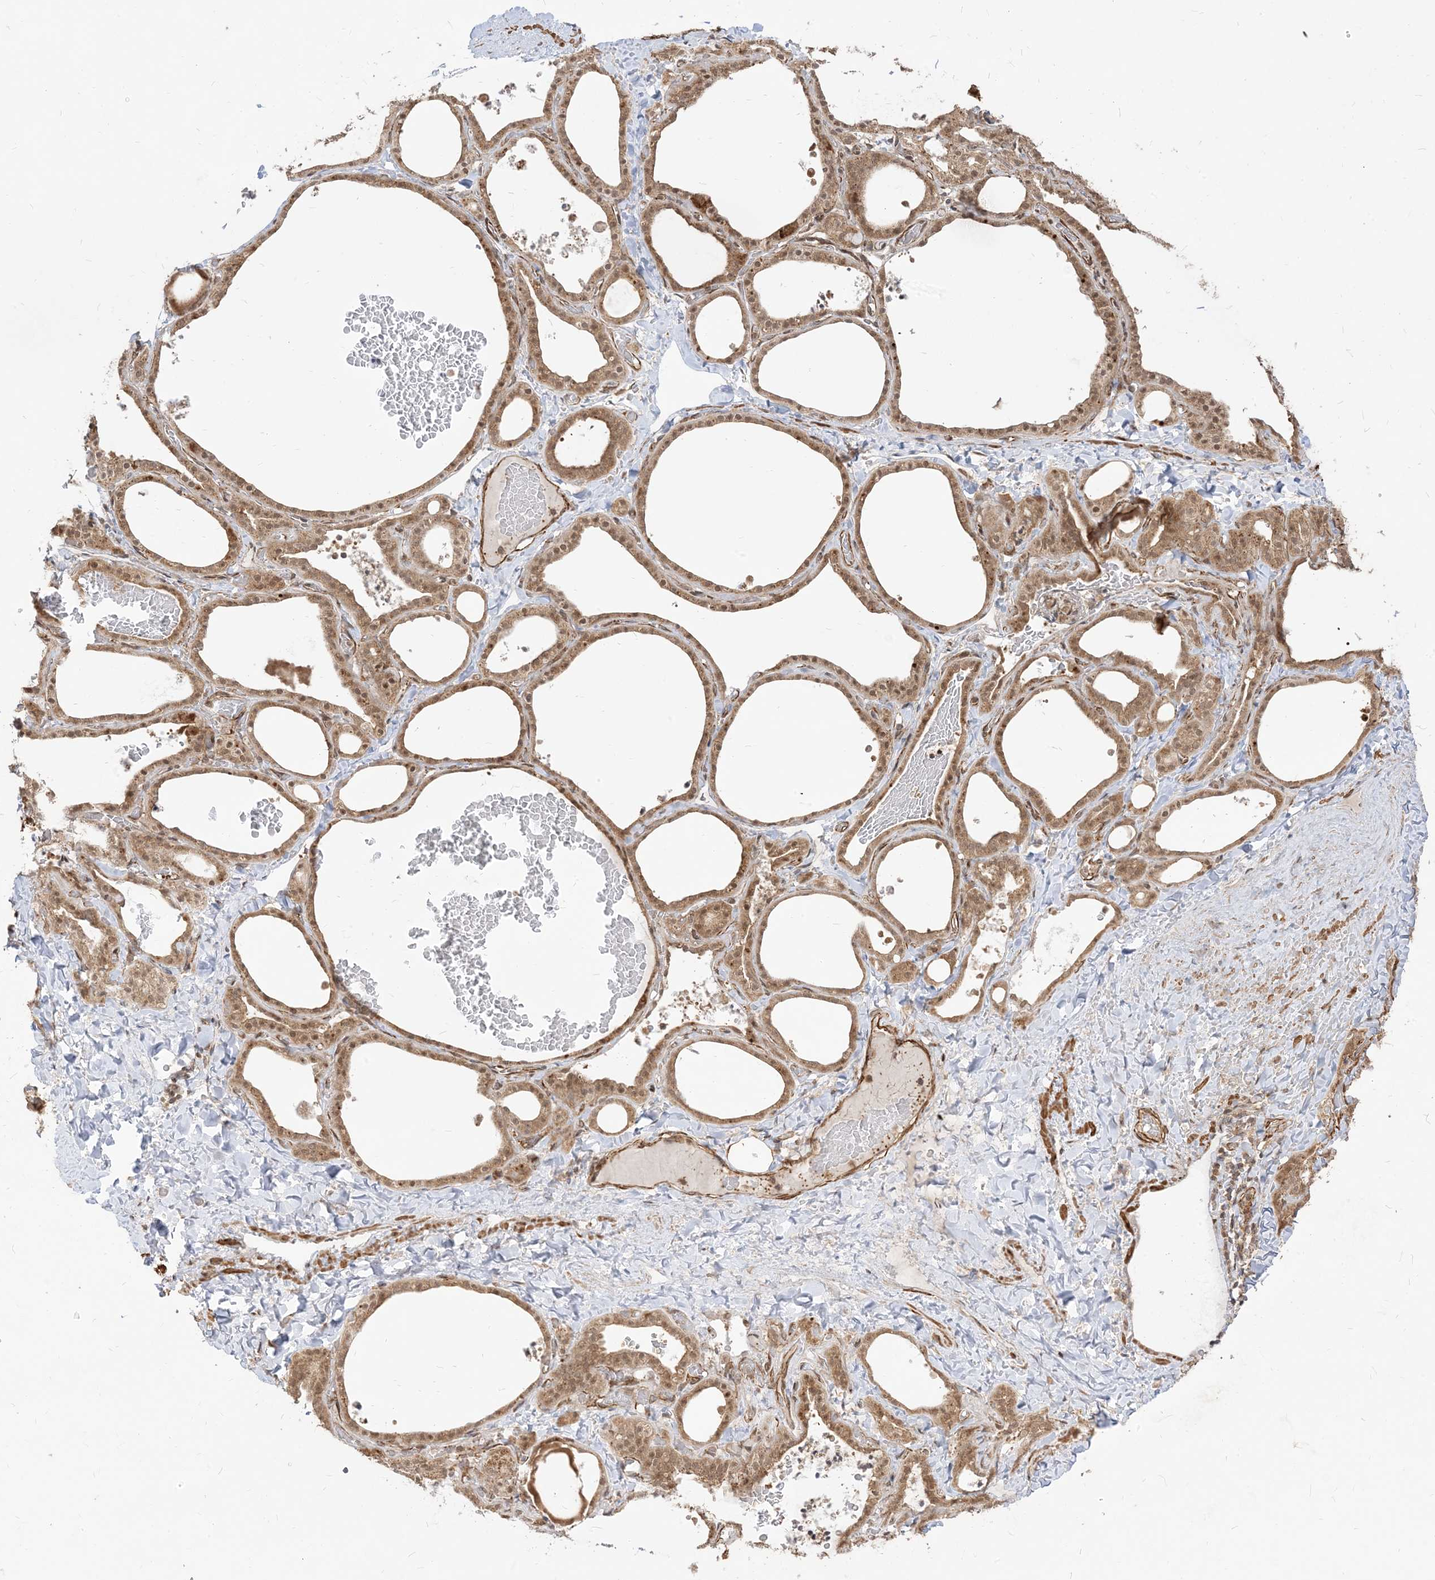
{"staining": {"intensity": "moderate", "quantity": ">75%", "location": "cytoplasmic/membranous,nuclear"}, "tissue": "thyroid gland", "cell_type": "Glandular cells", "image_type": "normal", "snomed": [{"axis": "morphology", "description": "Normal tissue, NOS"}, {"axis": "topography", "description": "Thyroid gland"}], "caption": "Immunohistochemical staining of benign thyroid gland demonstrates moderate cytoplasmic/membranous,nuclear protein staining in approximately >75% of glandular cells.", "gene": "TBCC", "patient": {"sex": "female", "age": 22}}